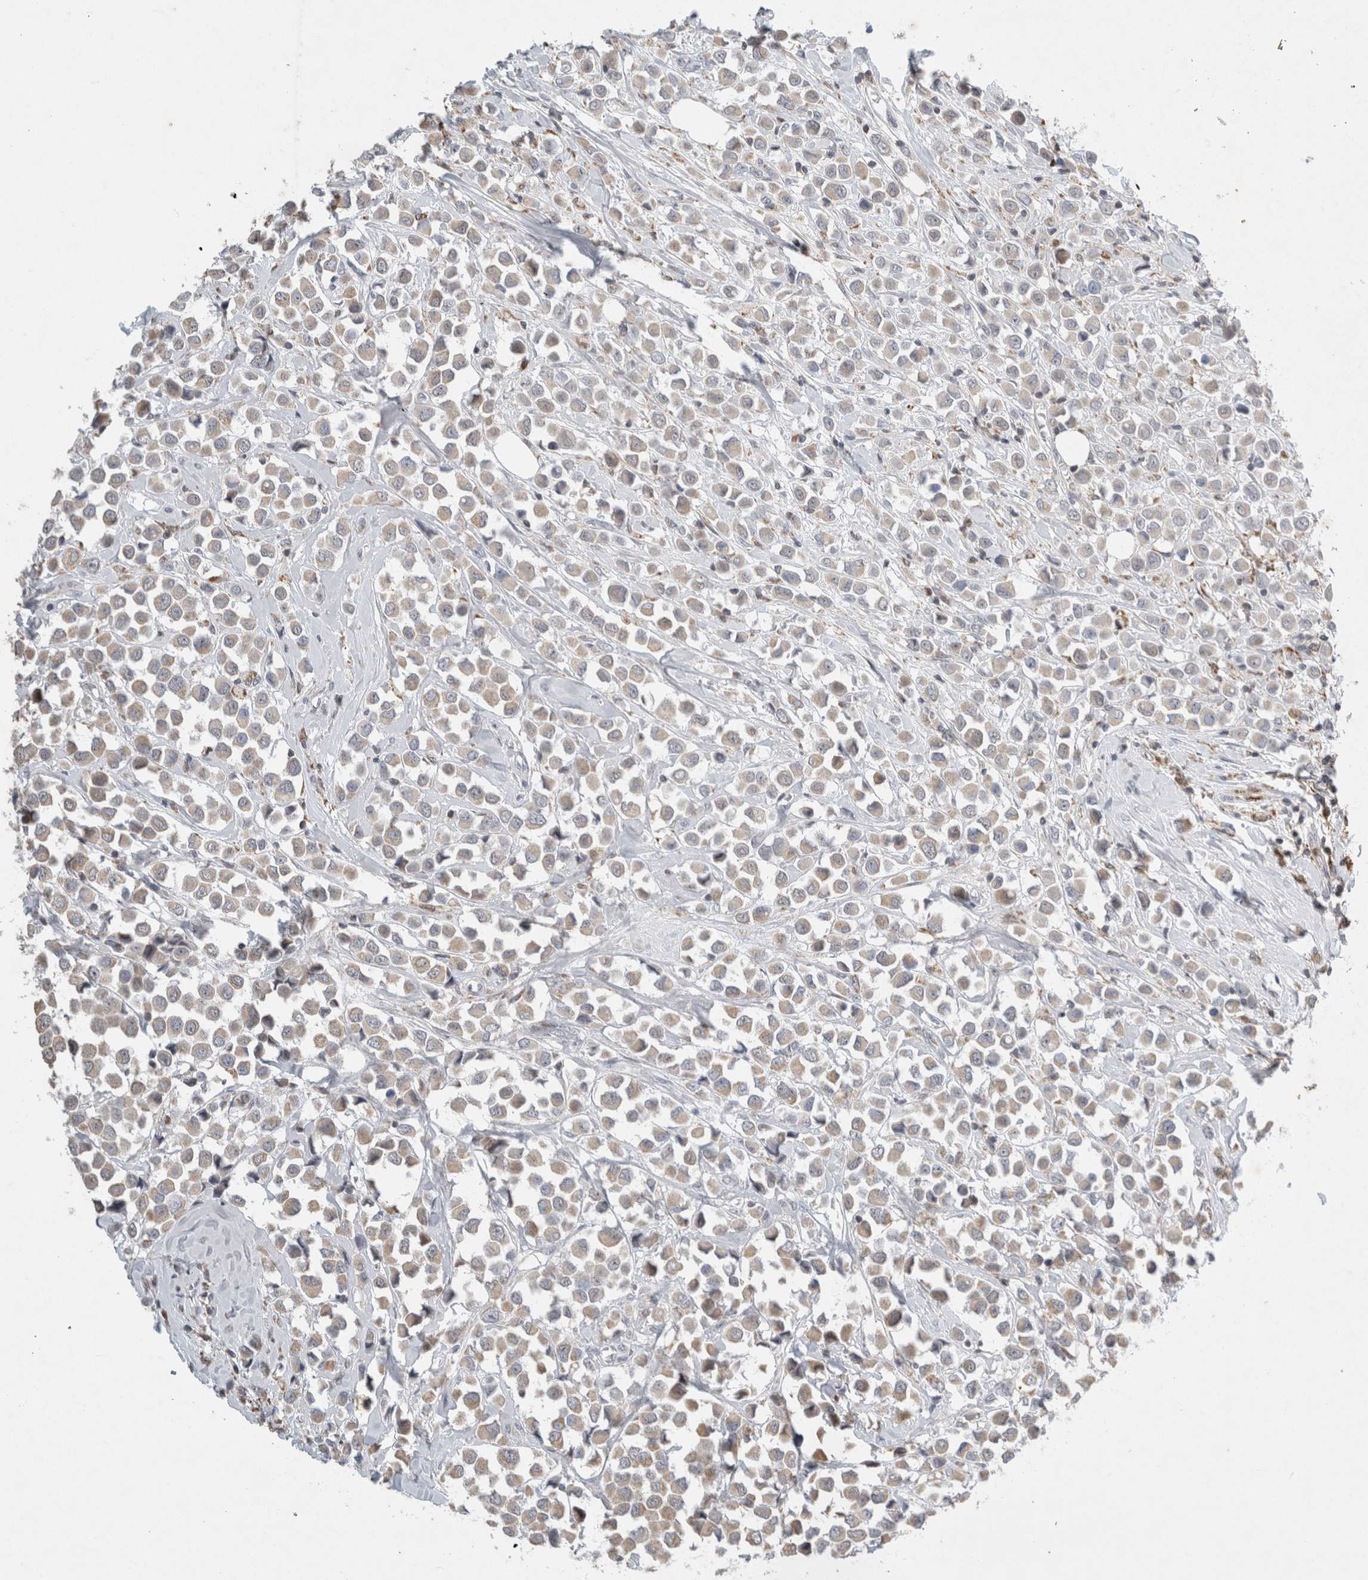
{"staining": {"intensity": "weak", "quantity": "25%-75%", "location": "cytoplasmic/membranous"}, "tissue": "breast cancer", "cell_type": "Tumor cells", "image_type": "cancer", "snomed": [{"axis": "morphology", "description": "Duct carcinoma"}, {"axis": "topography", "description": "Breast"}], "caption": "Breast cancer stained with a brown dye displays weak cytoplasmic/membranous positive positivity in approximately 25%-75% of tumor cells.", "gene": "AGMAT", "patient": {"sex": "female", "age": 61}}